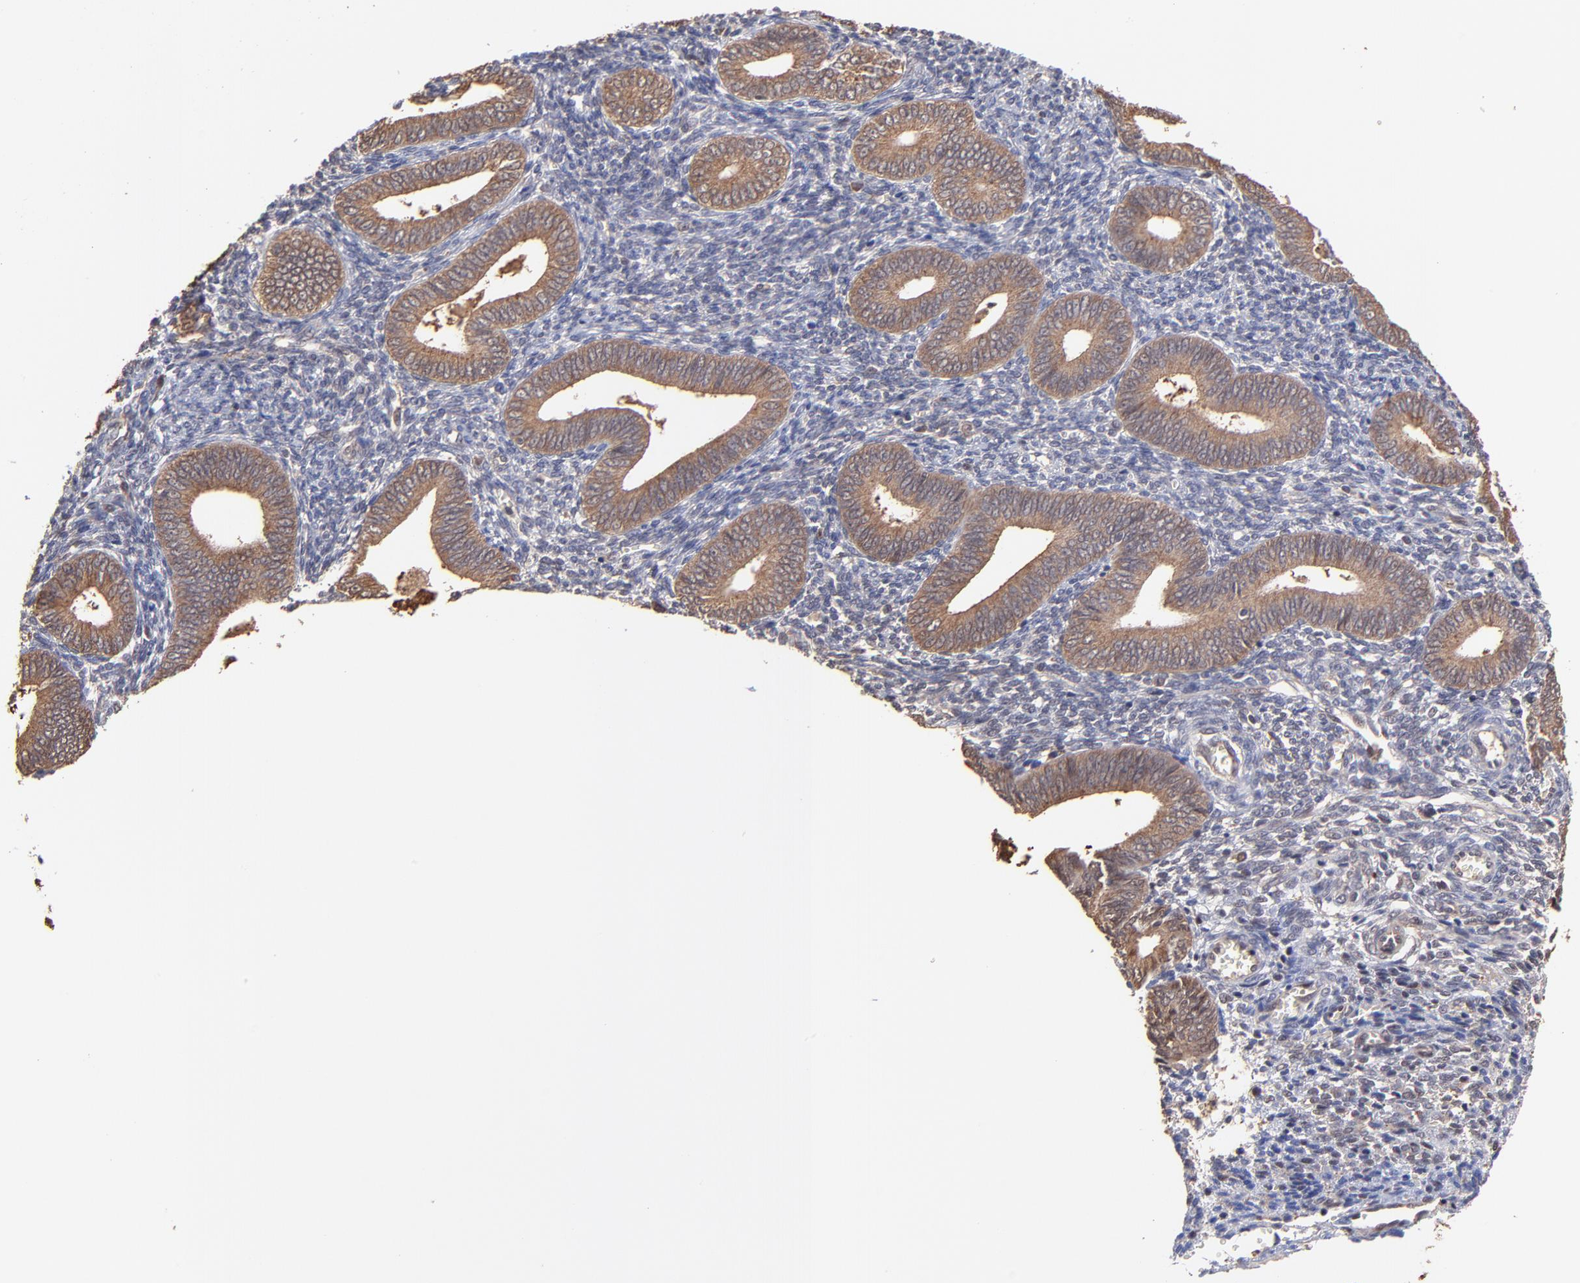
{"staining": {"intensity": "negative", "quantity": "none", "location": "none"}, "tissue": "endometrium", "cell_type": "Cells in endometrial stroma", "image_type": "normal", "snomed": [{"axis": "morphology", "description": "Normal tissue, NOS"}, {"axis": "topography", "description": "Uterus"}, {"axis": "topography", "description": "Endometrium"}], "caption": "Immunohistochemical staining of normal endometrium demonstrates no significant staining in cells in endometrial stroma.", "gene": "PSMA6", "patient": {"sex": "female", "age": 33}}